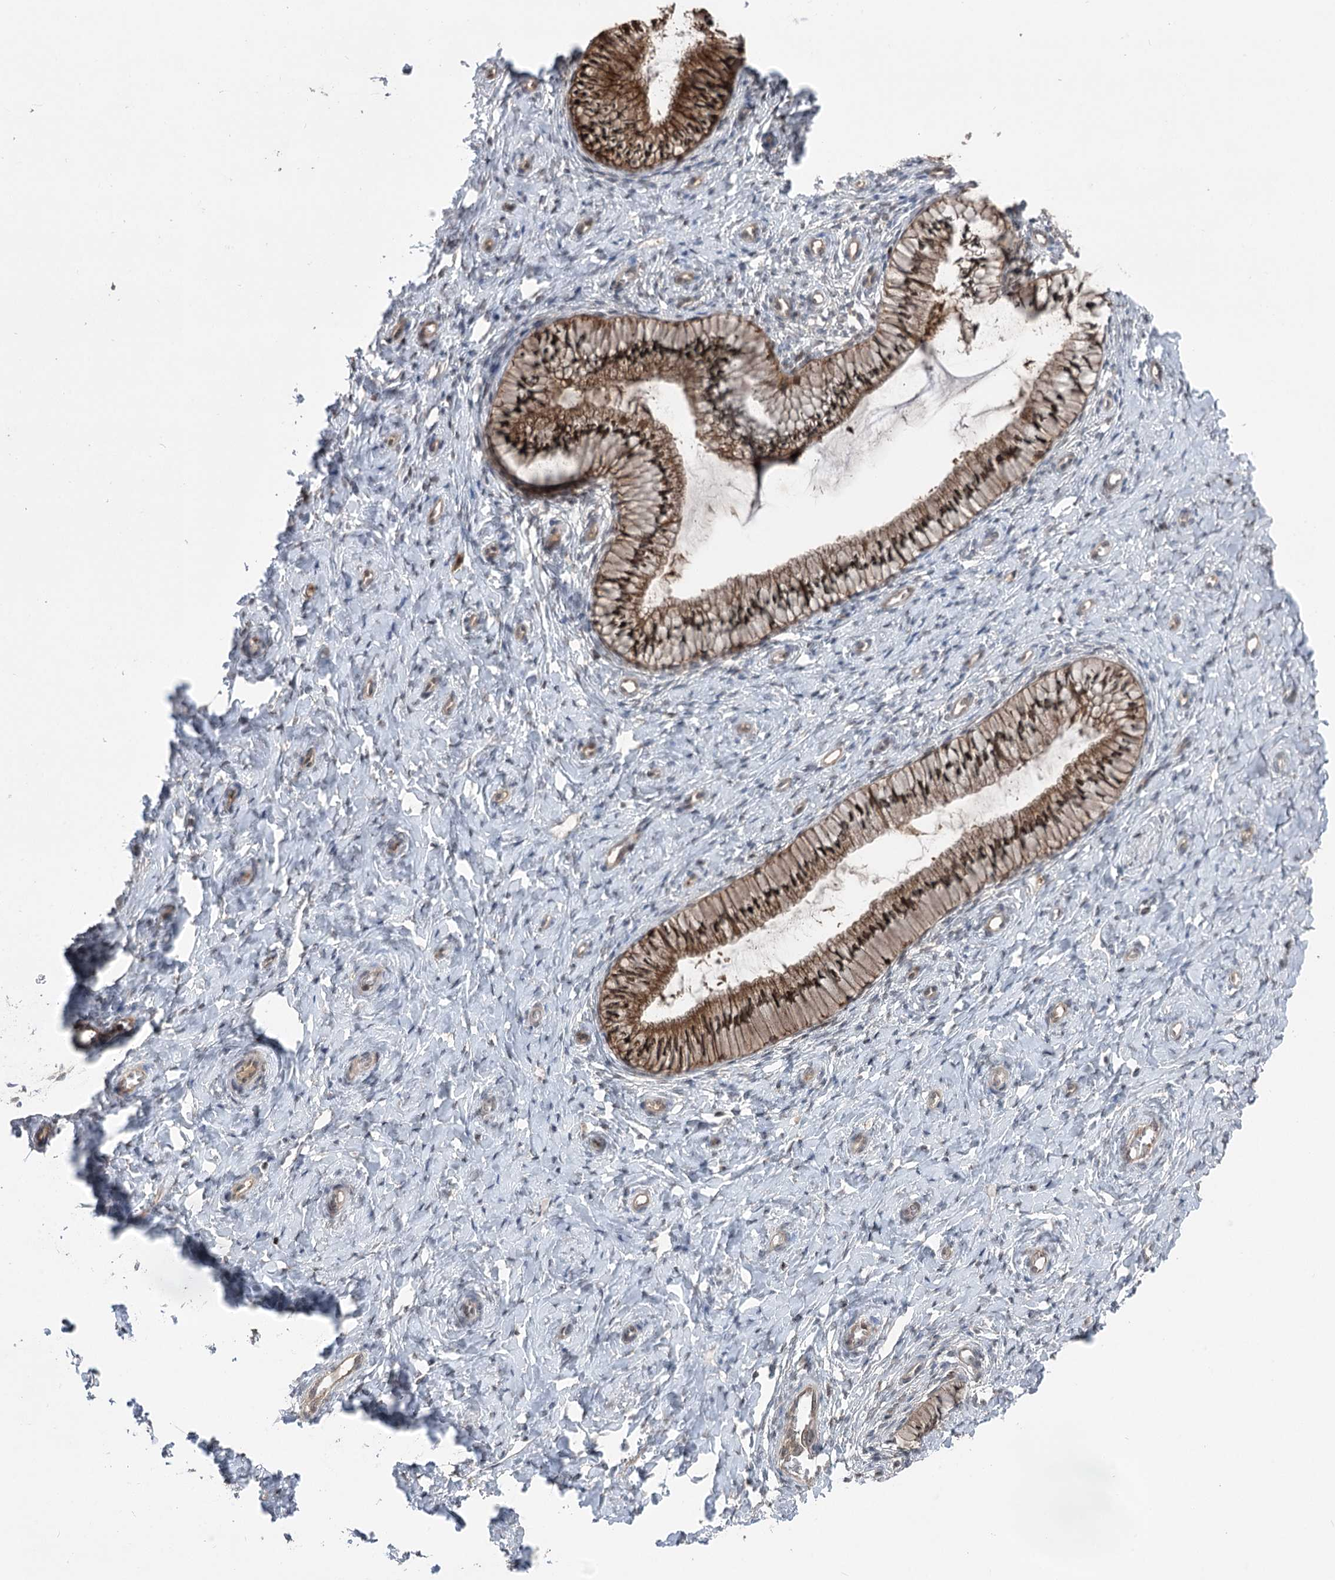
{"staining": {"intensity": "strong", "quantity": ">75%", "location": "cytoplasmic/membranous,nuclear"}, "tissue": "cervix", "cell_type": "Glandular cells", "image_type": "normal", "snomed": [{"axis": "morphology", "description": "Normal tissue, NOS"}, {"axis": "topography", "description": "Cervix"}], "caption": "The immunohistochemical stain highlights strong cytoplasmic/membranous,nuclear staining in glandular cells of benign cervix.", "gene": "CCSER2", "patient": {"sex": "female", "age": 36}}